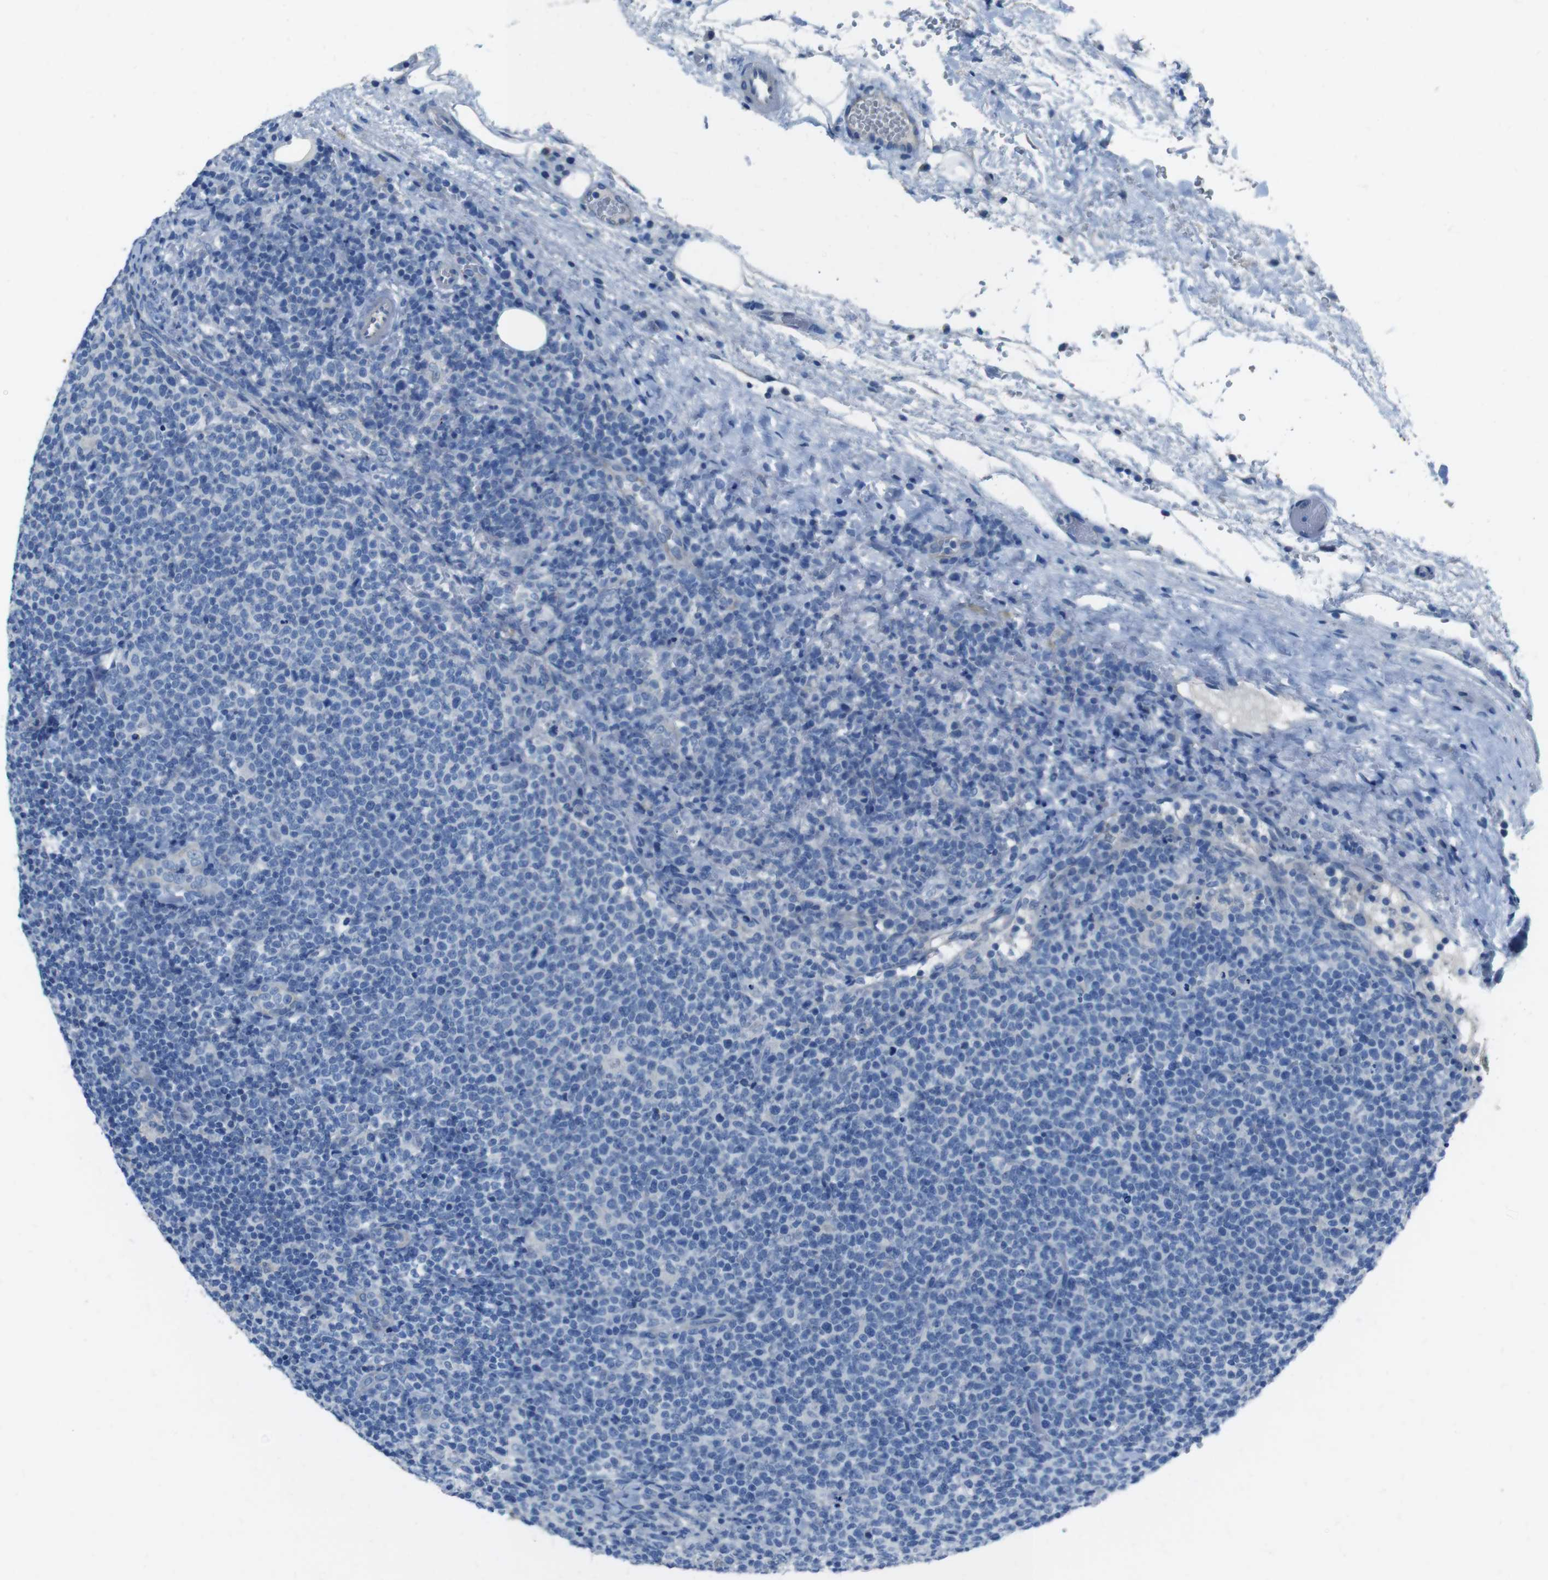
{"staining": {"intensity": "negative", "quantity": "none", "location": "none"}, "tissue": "lymphoma", "cell_type": "Tumor cells", "image_type": "cancer", "snomed": [{"axis": "morphology", "description": "Malignant lymphoma, non-Hodgkin's type, High grade"}, {"axis": "topography", "description": "Lymph node"}], "caption": "Immunohistochemistry image of lymphoma stained for a protein (brown), which exhibits no staining in tumor cells.", "gene": "CYP2C8", "patient": {"sex": "male", "age": 61}}